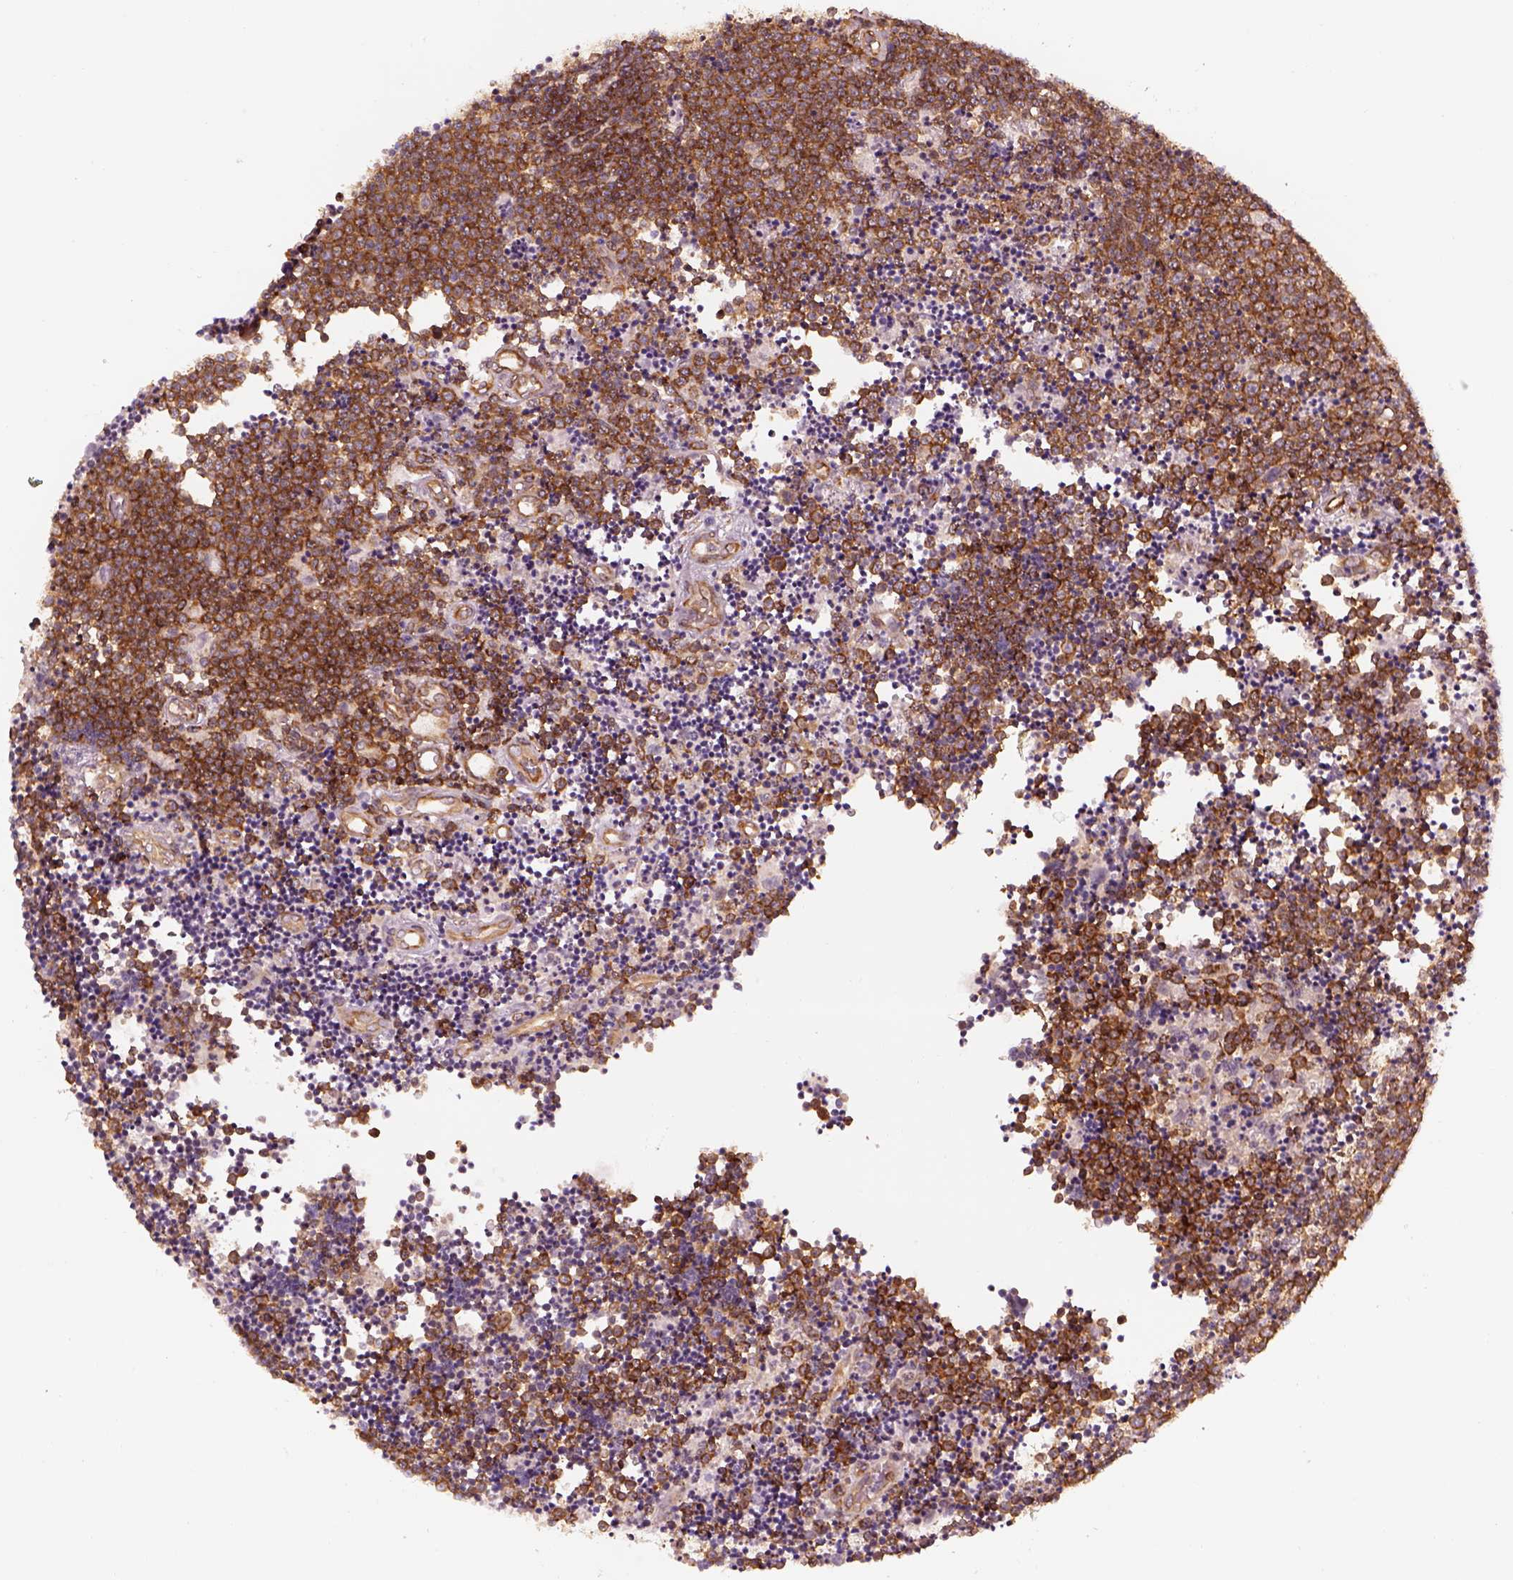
{"staining": {"intensity": "strong", "quantity": ">75%", "location": "cytoplasmic/membranous"}, "tissue": "lymphoma", "cell_type": "Tumor cells", "image_type": "cancer", "snomed": [{"axis": "morphology", "description": "Malignant lymphoma, non-Hodgkin's type, Low grade"}, {"axis": "topography", "description": "Brain"}], "caption": "Human malignant lymphoma, non-Hodgkin's type (low-grade) stained with a brown dye displays strong cytoplasmic/membranous positive expression in about >75% of tumor cells.", "gene": "LSM14A", "patient": {"sex": "female", "age": 66}}